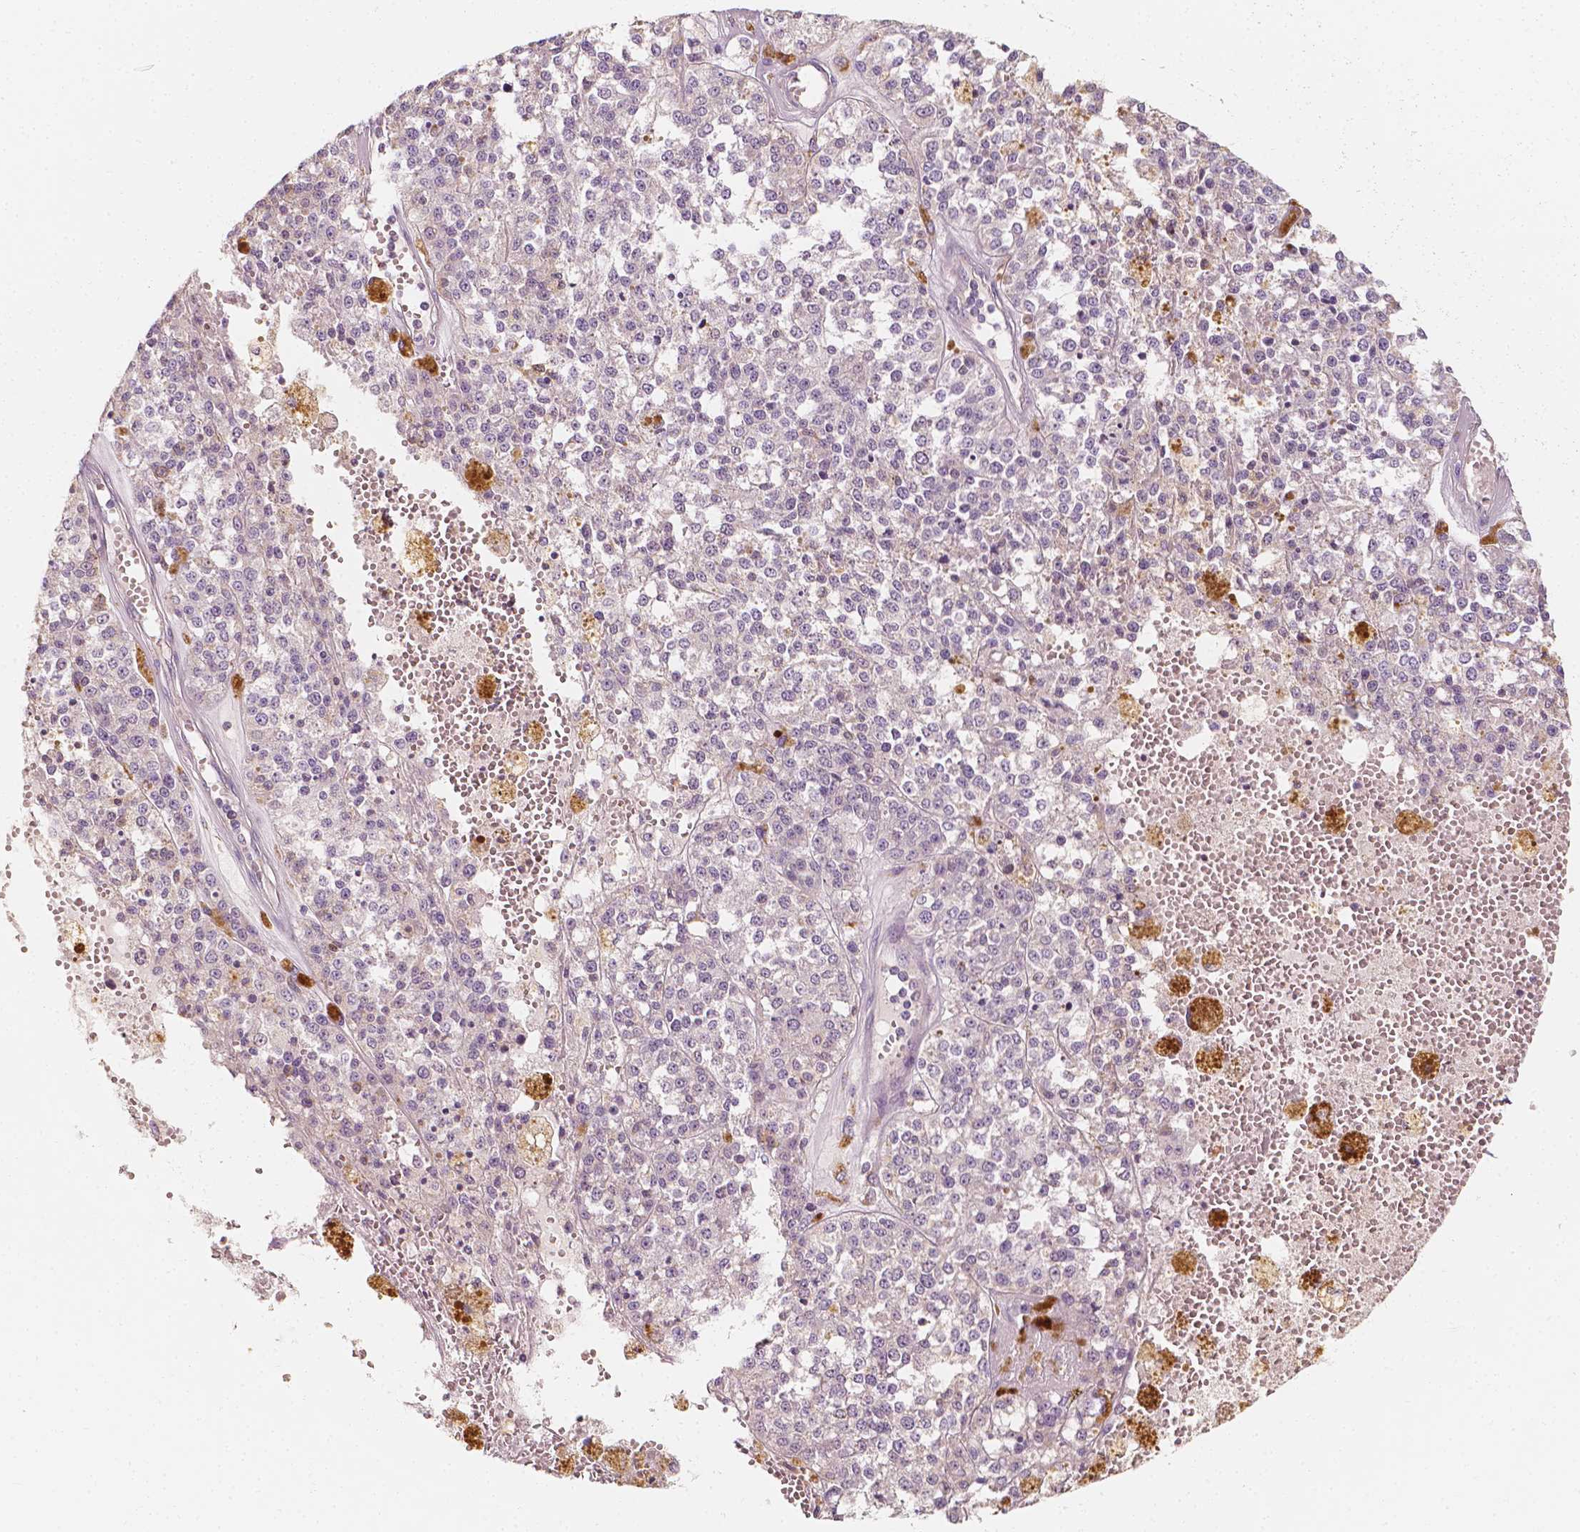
{"staining": {"intensity": "negative", "quantity": "none", "location": "none"}, "tissue": "melanoma", "cell_type": "Tumor cells", "image_type": "cancer", "snomed": [{"axis": "morphology", "description": "Malignant melanoma, Metastatic site"}, {"axis": "topography", "description": "Lymph node"}], "caption": "Tumor cells are negative for protein expression in human malignant melanoma (metastatic site). (DAB immunohistochemistry with hematoxylin counter stain).", "gene": "SHPK", "patient": {"sex": "female", "age": 64}}